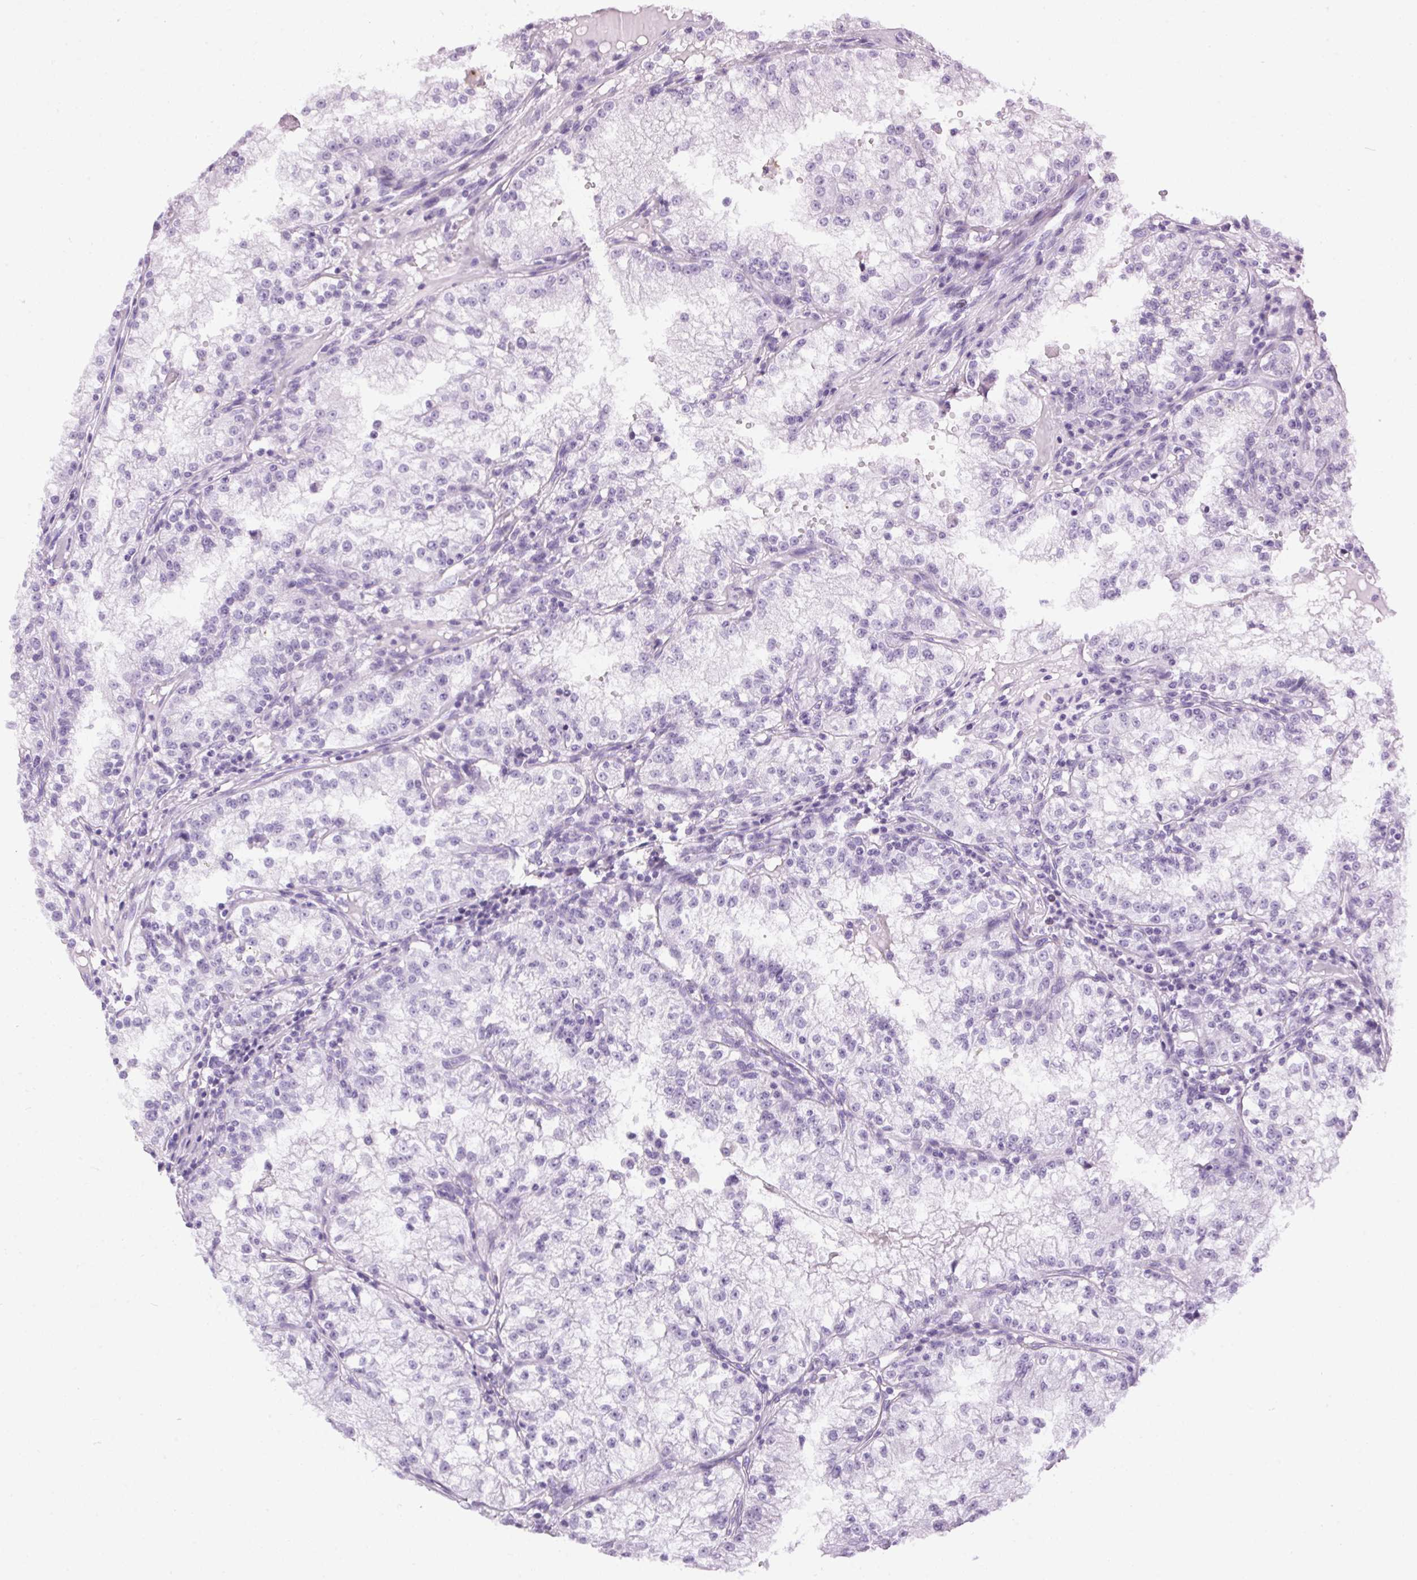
{"staining": {"intensity": "negative", "quantity": "none", "location": "none"}, "tissue": "renal cancer", "cell_type": "Tumor cells", "image_type": "cancer", "snomed": [{"axis": "morphology", "description": "Adenocarcinoma, NOS"}, {"axis": "topography", "description": "Kidney"}], "caption": "Immunohistochemistry (IHC) photomicrograph of neoplastic tissue: human adenocarcinoma (renal) stained with DAB (3,3'-diaminobenzidine) shows no significant protein staining in tumor cells.", "gene": "SP7", "patient": {"sex": "male", "age": 36}}